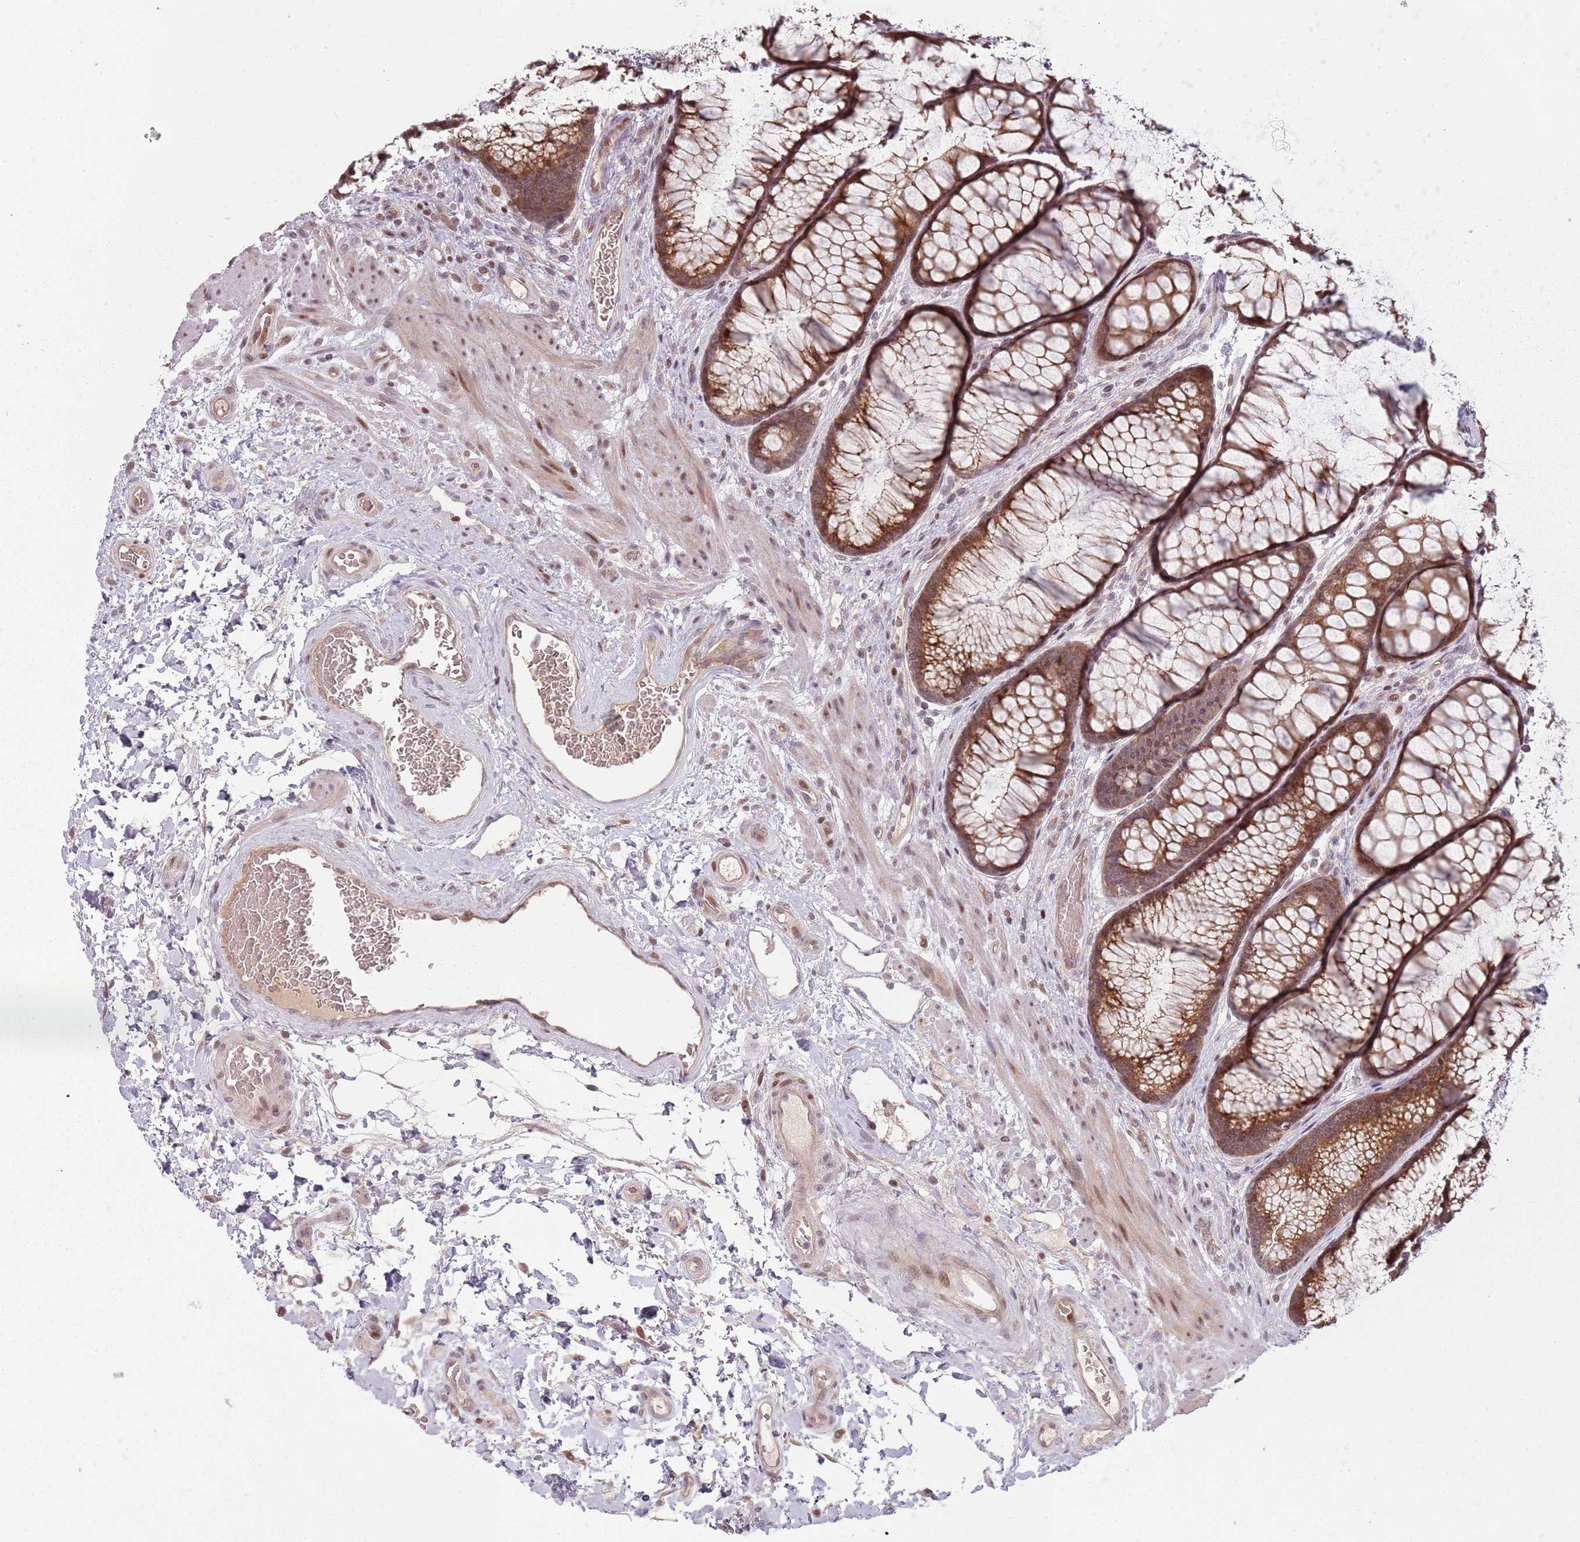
{"staining": {"intensity": "weak", "quantity": ">75%", "location": "cytoplasmic/membranous,nuclear"}, "tissue": "colon", "cell_type": "Endothelial cells", "image_type": "normal", "snomed": [{"axis": "morphology", "description": "Normal tissue, NOS"}, {"axis": "topography", "description": "Colon"}], "caption": "A high-resolution micrograph shows IHC staining of unremarkable colon, which demonstrates weak cytoplasmic/membranous,nuclear staining in approximately >75% of endothelial cells. (DAB (3,3'-diaminobenzidine) = brown stain, brightfield microscopy at high magnification).", "gene": "ADGRG1", "patient": {"sex": "female", "age": 82}}